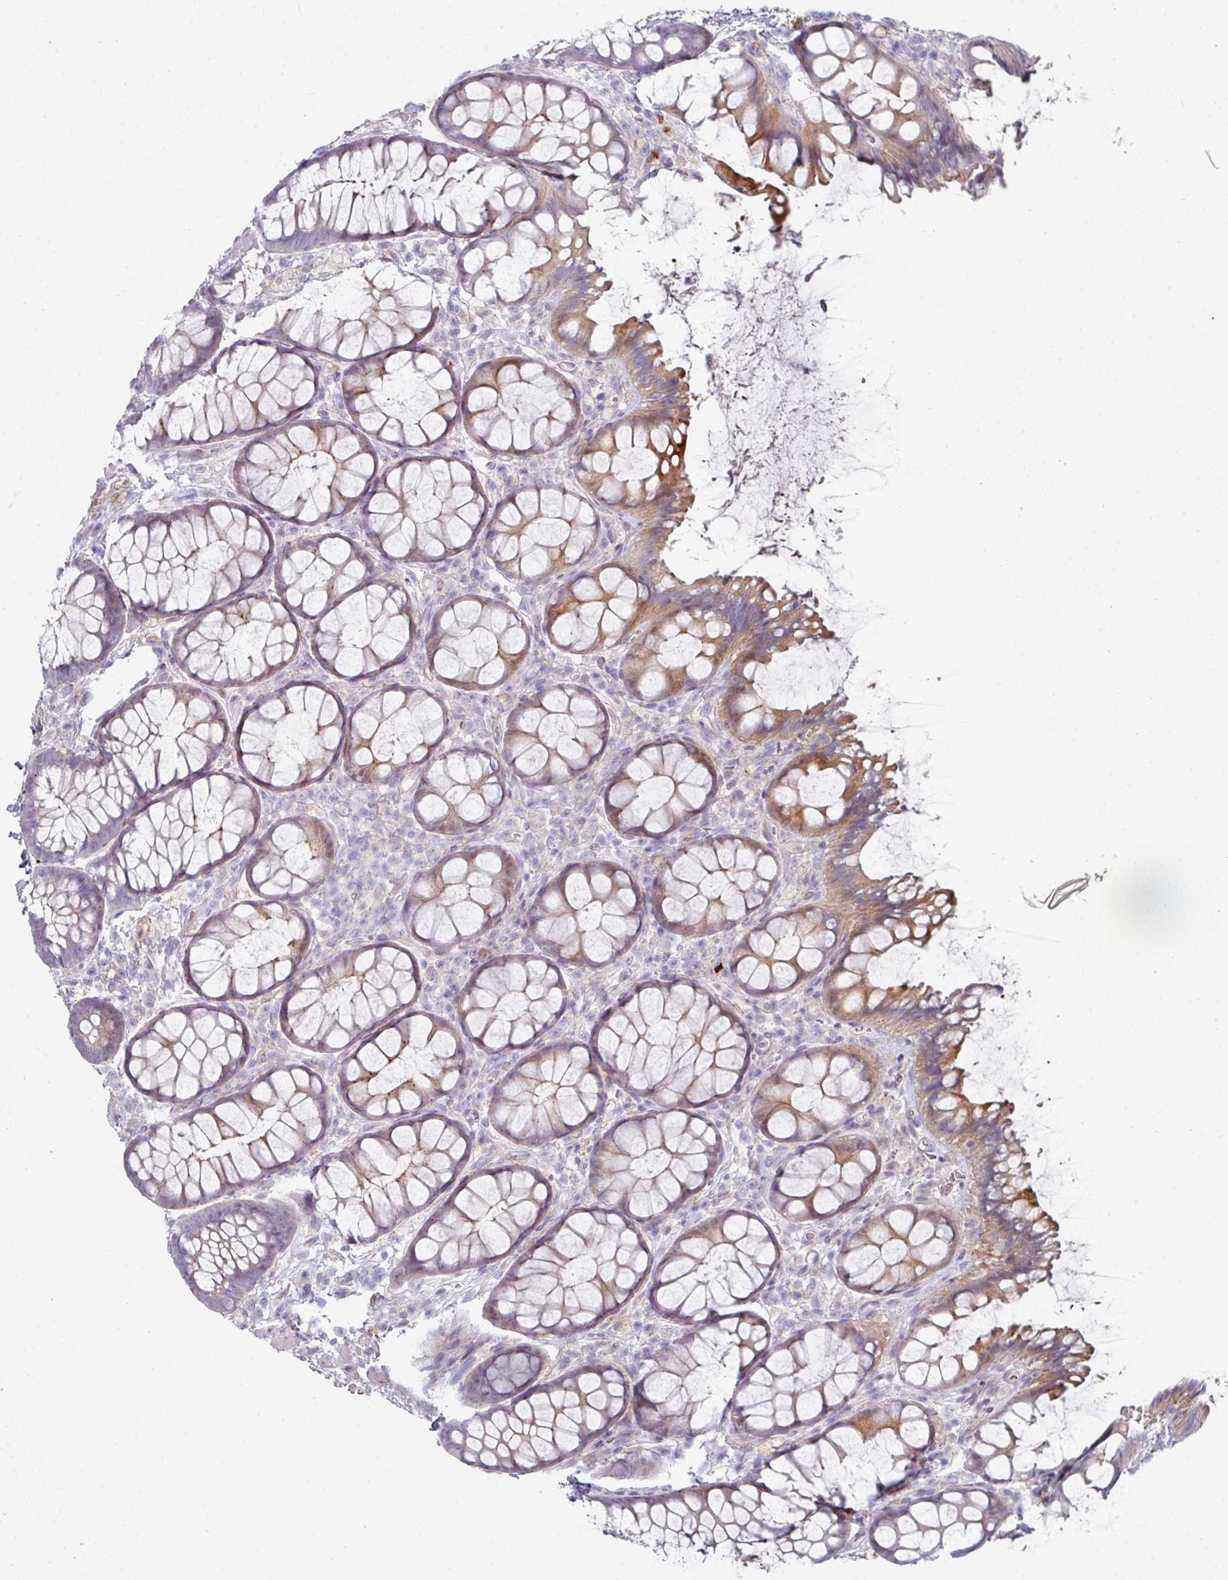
{"staining": {"intensity": "moderate", "quantity": "25%-75%", "location": "cytoplasmic/membranous"}, "tissue": "rectum", "cell_type": "Glandular cells", "image_type": "normal", "snomed": [{"axis": "morphology", "description": "Normal tissue, NOS"}, {"axis": "topography", "description": "Rectum"}], "caption": "Glandular cells demonstrate moderate cytoplasmic/membranous expression in approximately 25%-75% of cells in unremarkable rectum.", "gene": "WSB2", "patient": {"sex": "female", "age": 67}}